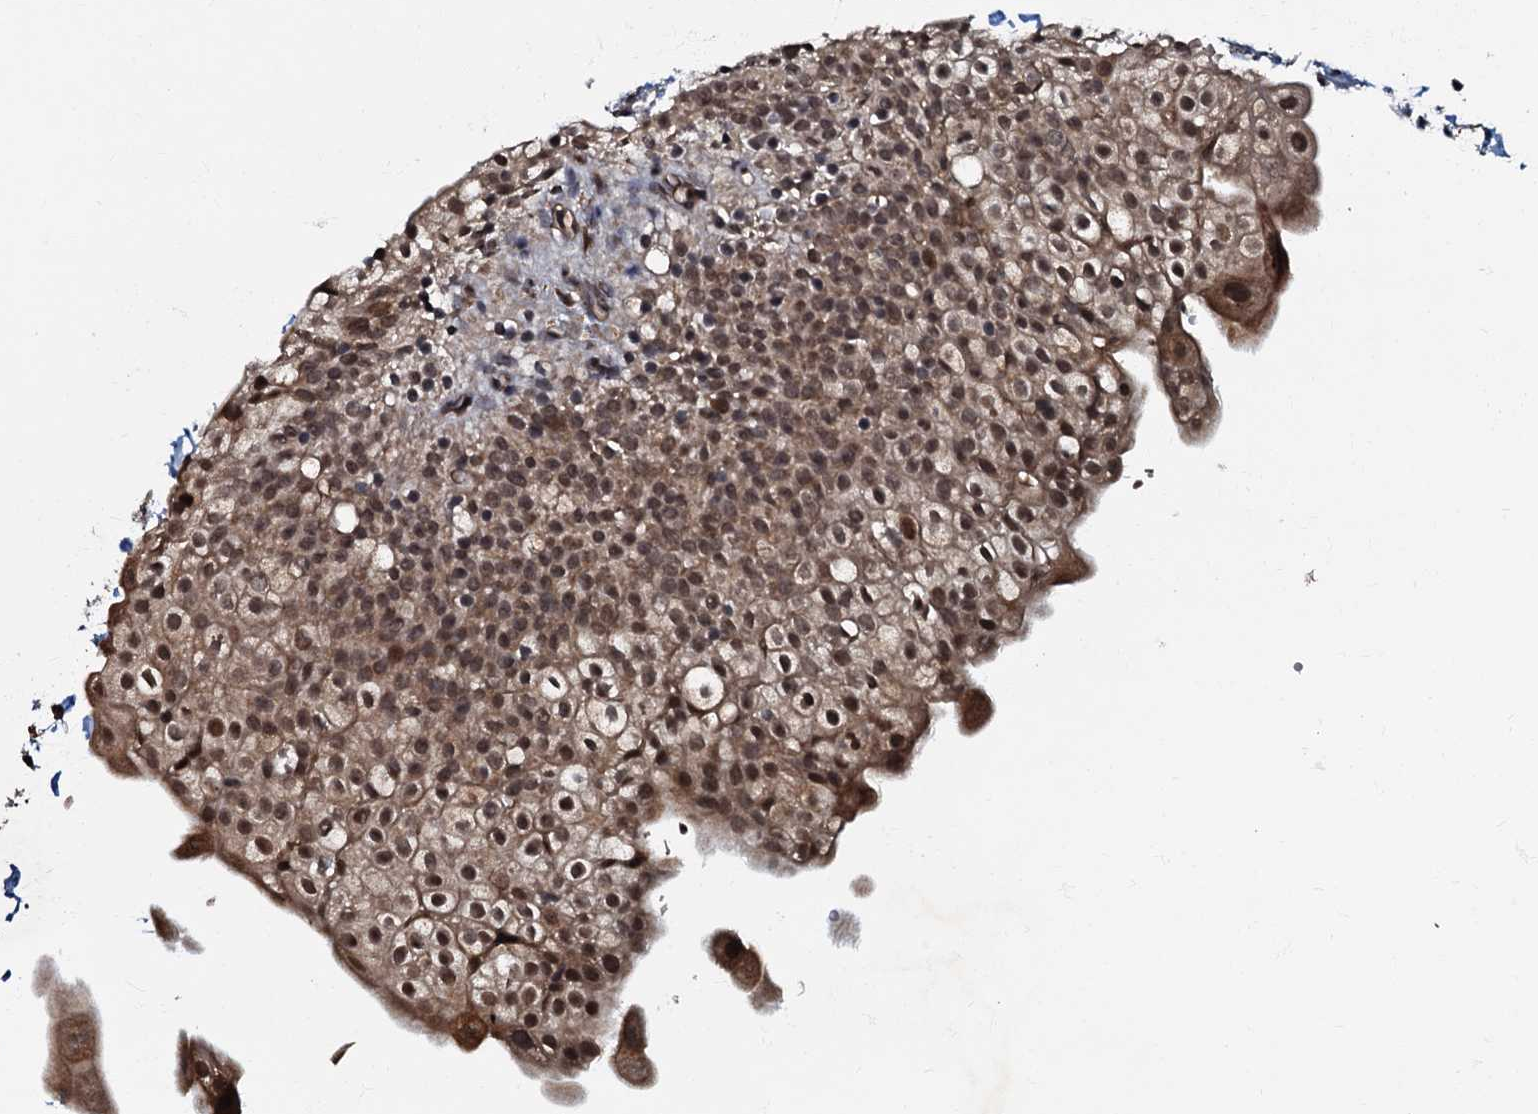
{"staining": {"intensity": "strong", "quantity": ">75%", "location": "cytoplasmic/membranous,nuclear"}, "tissue": "urinary bladder", "cell_type": "Urothelial cells", "image_type": "normal", "snomed": [{"axis": "morphology", "description": "Normal tissue, NOS"}, {"axis": "topography", "description": "Urinary bladder"}], "caption": "Immunohistochemistry (IHC) of benign urinary bladder displays high levels of strong cytoplasmic/membranous,nuclear positivity in about >75% of urothelial cells. (brown staining indicates protein expression, while blue staining denotes nuclei).", "gene": "C18orf32", "patient": {"sex": "male", "age": 55}}